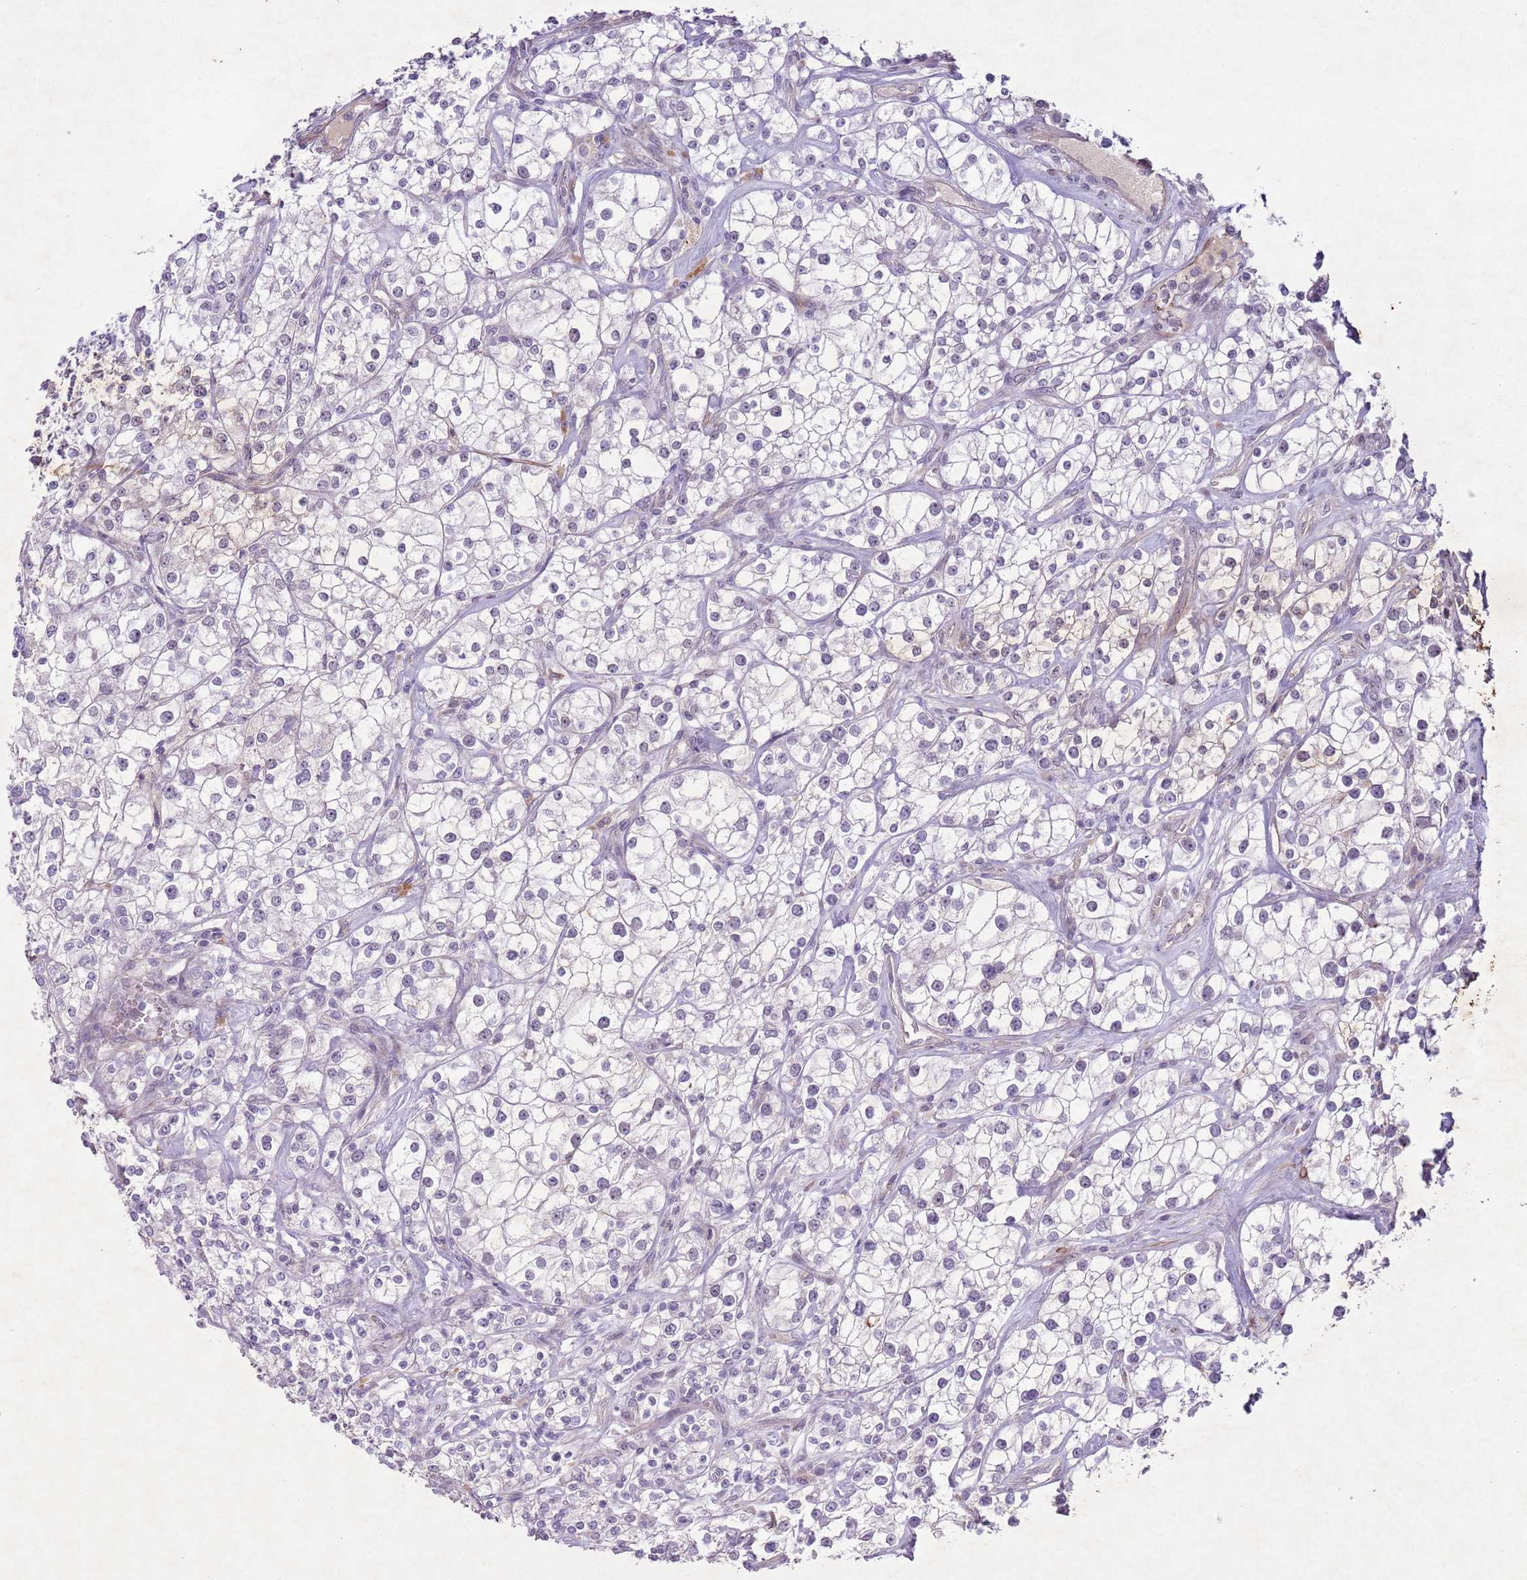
{"staining": {"intensity": "negative", "quantity": "none", "location": "none"}, "tissue": "renal cancer", "cell_type": "Tumor cells", "image_type": "cancer", "snomed": [{"axis": "morphology", "description": "Adenocarcinoma, NOS"}, {"axis": "topography", "description": "Kidney"}], "caption": "The IHC histopathology image has no significant staining in tumor cells of renal adenocarcinoma tissue.", "gene": "CCNI", "patient": {"sex": "male", "age": 77}}